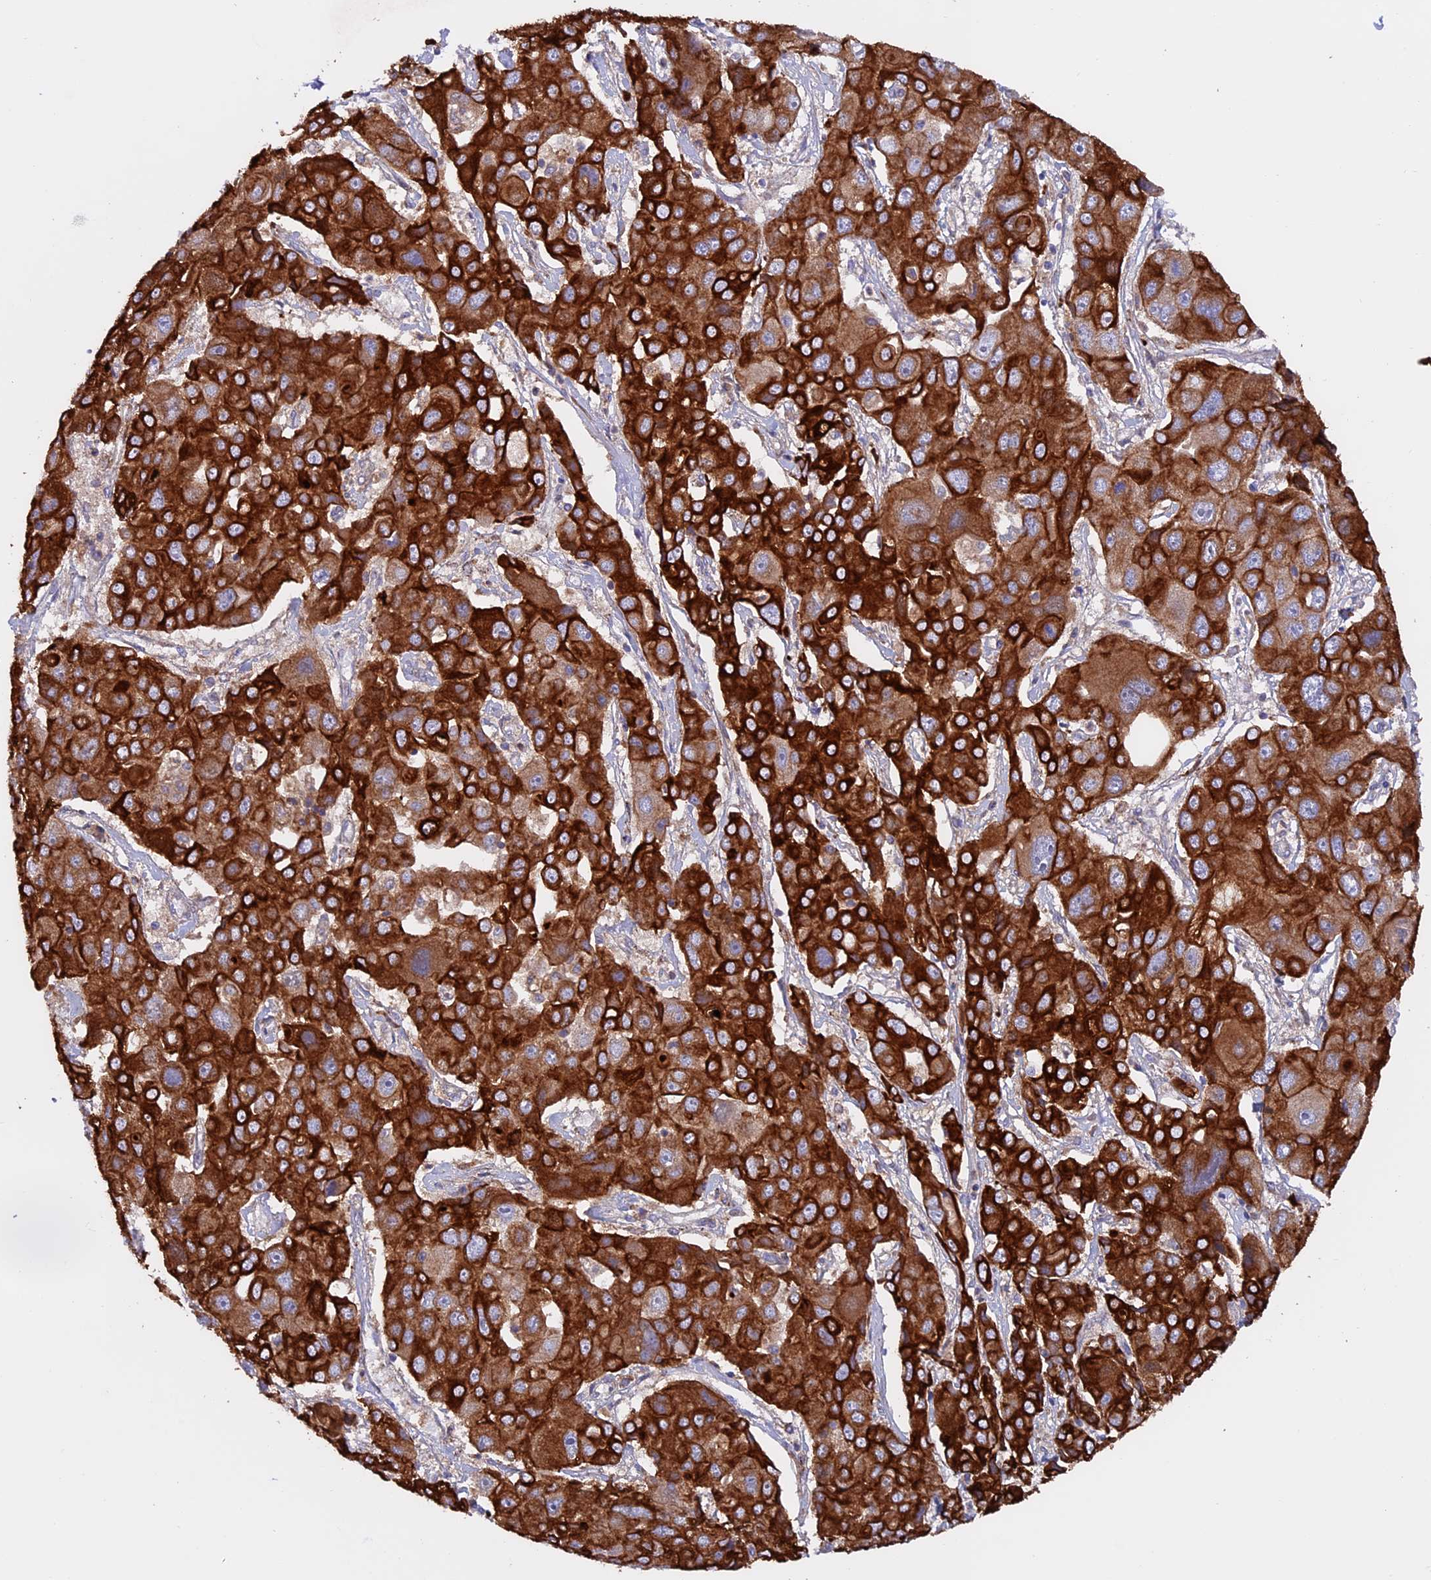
{"staining": {"intensity": "strong", "quantity": ">75%", "location": "cytoplasmic/membranous"}, "tissue": "liver cancer", "cell_type": "Tumor cells", "image_type": "cancer", "snomed": [{"axis": "morphology", "description": "Cholangiocarcinoma"}, {"axis": "topography", "description": "Liver"}], "caption": "Protein staining shows strong cytoplasmic/membranous staining in approximately >75% of tumor cells in liver cancer (cholangiocarcinoma).", "gene": "PTPN9", "patient": {"sex": "male", "age": 67}}